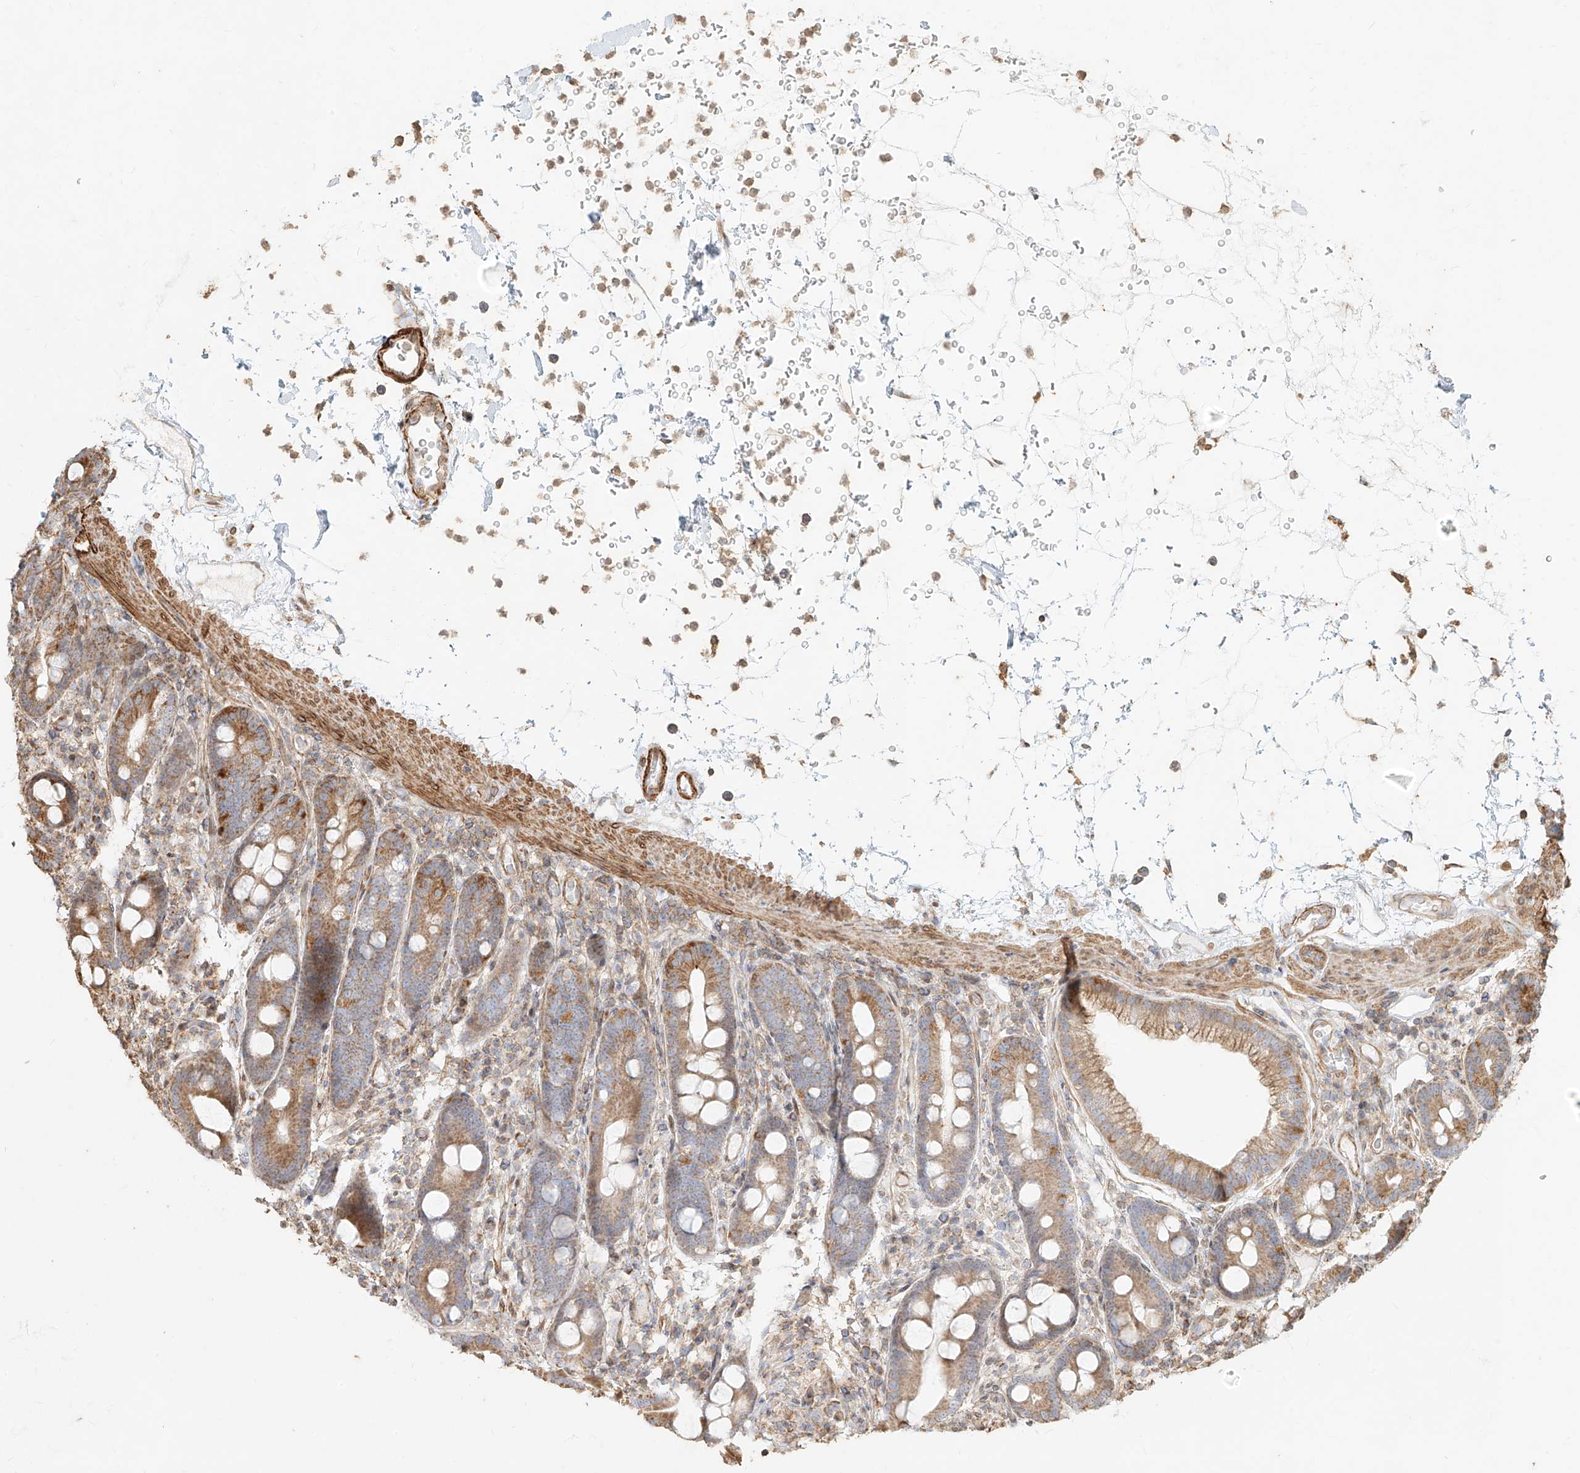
{"staining": {"intensity": "moderate", "quantity": ">75%", "location": "cytoplasmic/membranous"}, "tissue": "duodenum", "cell_type": "Glandular cells", "image_type": "normal", "snomed": [{"axis": "morphology", "description": "Normal tissue, NOS"}, {"axis": "topography", "description": "Duodenum"}], "caption": "About >75% of glandular cells in unremarkable duodenum demonstrate moderate cytoplasmic/membranous protein staining as visualized by brown immunohistochemical staining.", "gene": "MTX2", "patient": {"sex": "male", "age": 54}}